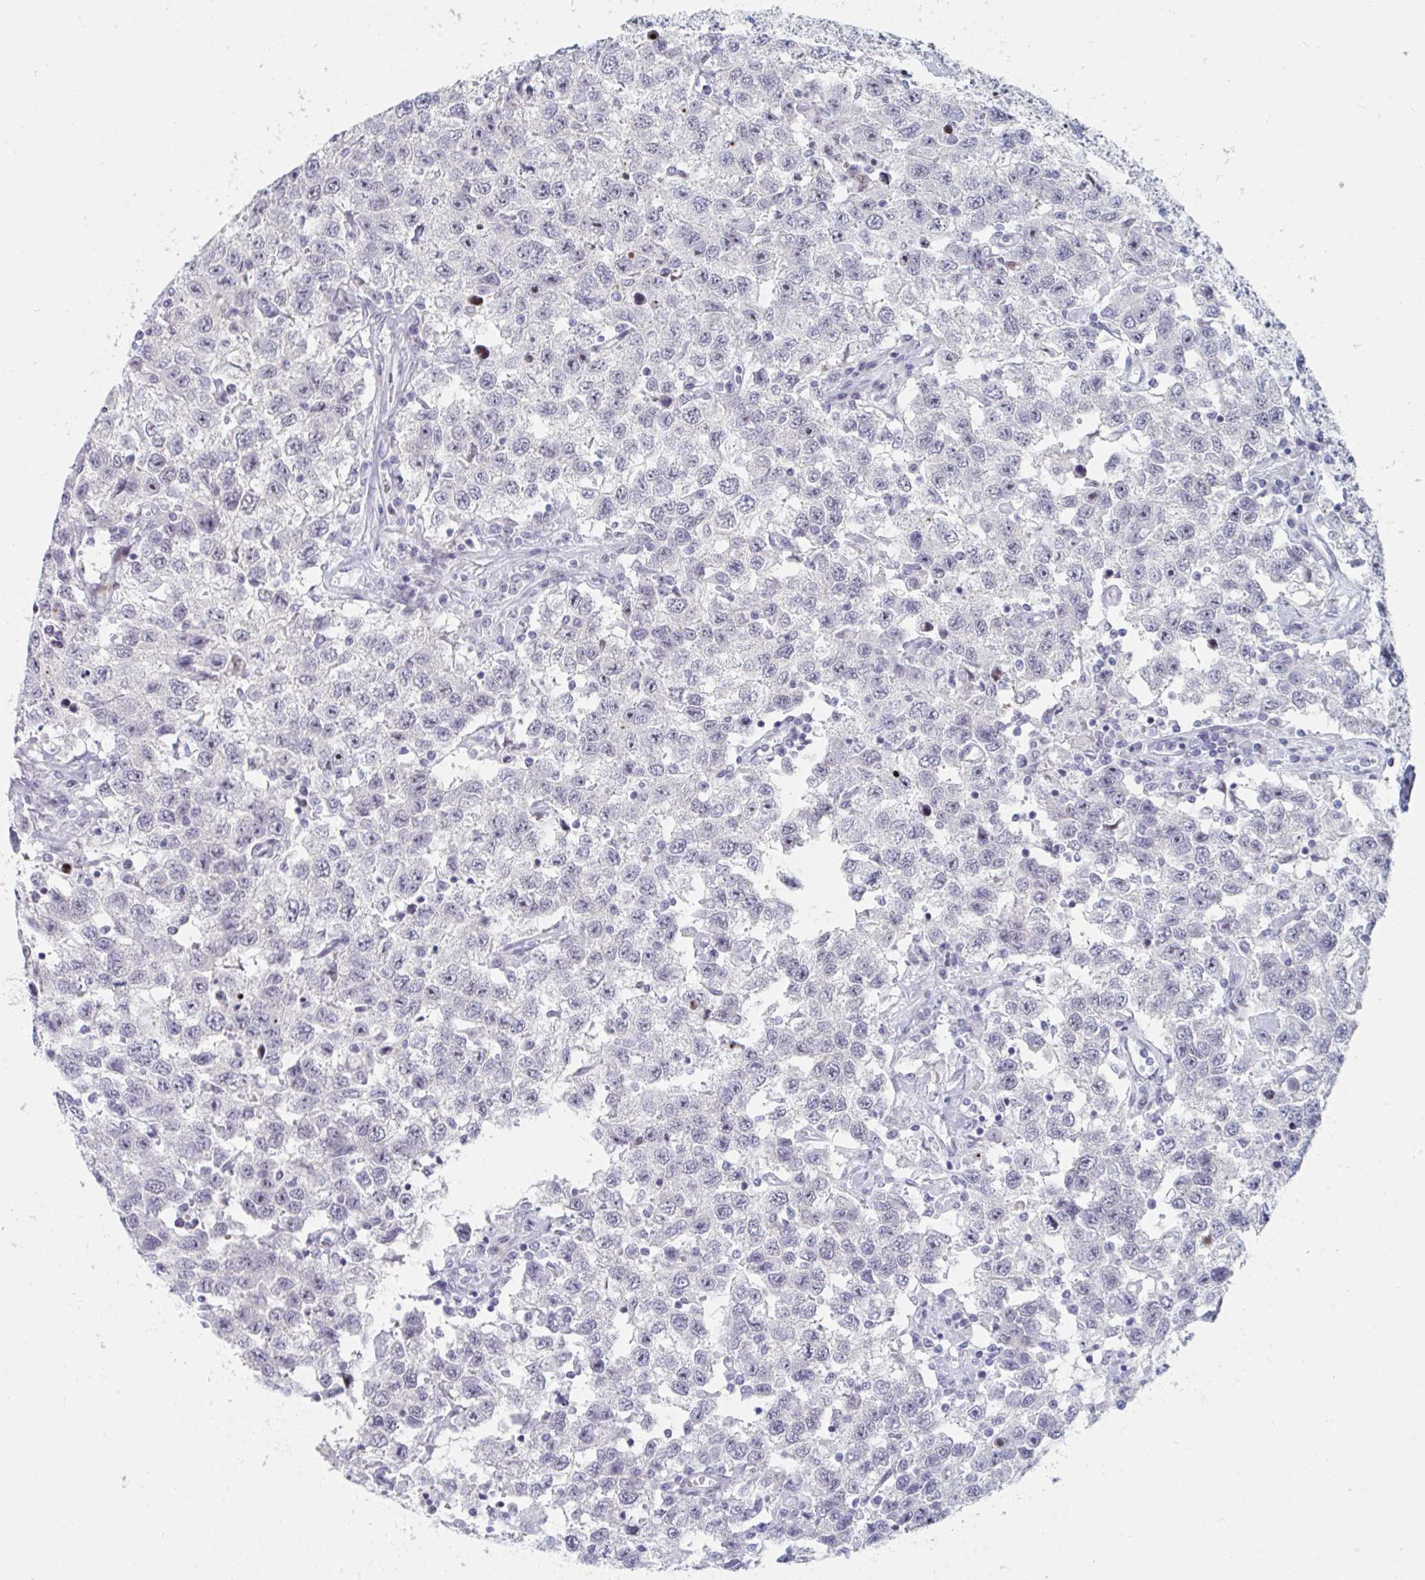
{"staining": {"intensity": "negative", "quantity": "none", "location": "none"}, "tissue": "testis cancer", "cell_type": "Tumor cells", "image_type": "cancer", "snomed": [{"axis": "morphology", "description": "Seminoma, NOS"}, {"axis": "topography", "description": "Testis"}], "caption": "A high-resolution image shows IHC staining of testis seminoma, which exhibits no significant expression in tumor cells.", "gene": "NR1H2", "patient": {"sex": "male", "age": 41}}